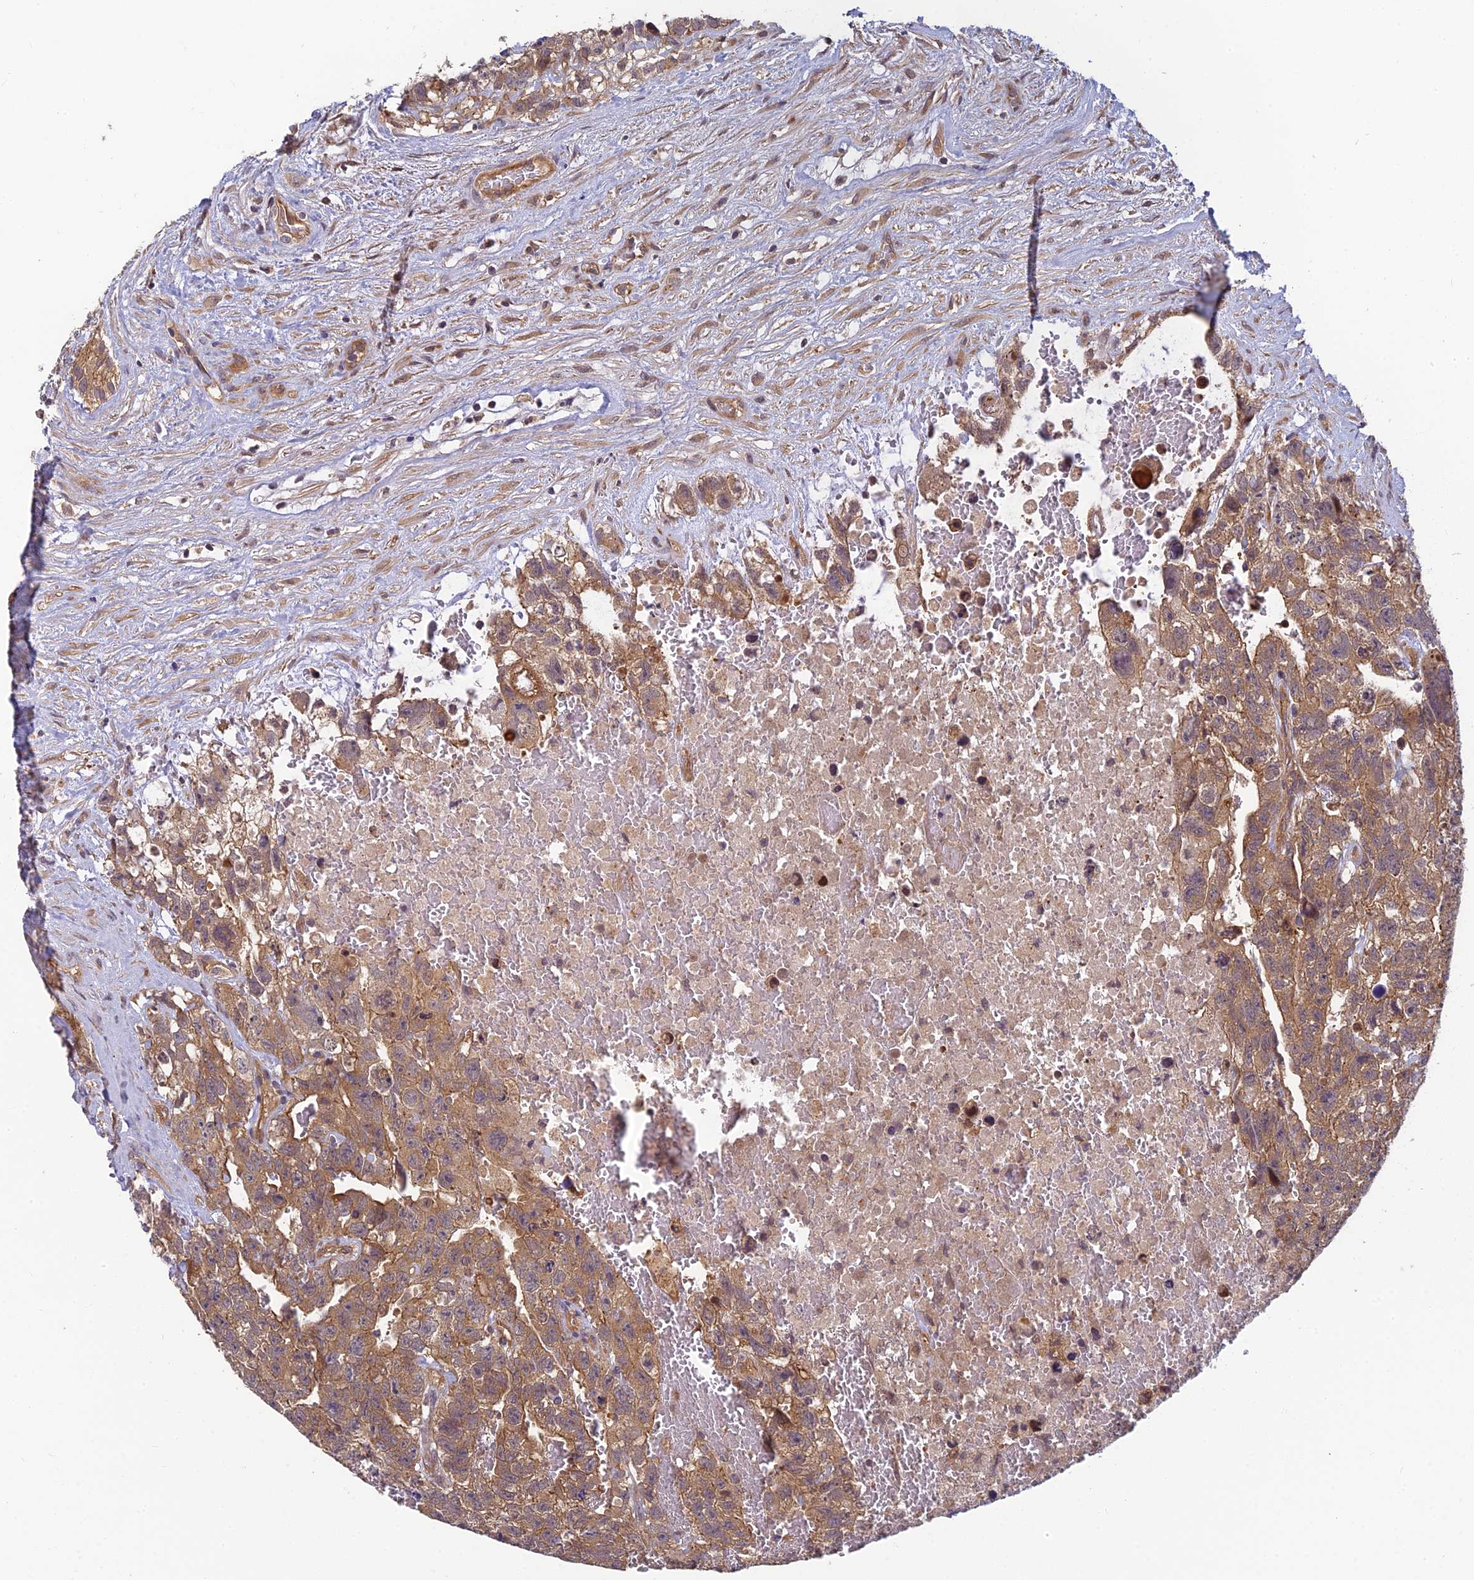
{"staining": {"intensity": "moderate", "quantity": ">75%", "location": "cytoplasmic/membranous"}, "tissue": "testis cancer", "cell_type": "Tumor cells", "image_type": "cancer", "snomed": [{"axis": "morphology", "description": "Carcinoma, Embryonal, NOS"}, {"axis": "topography", "description": "Testis"}], "caption": "Immunohistochemistry (IHC) image of testis cancer (embryonal carcinoma) stained for a protein (brown), which demonstrates medium levels of moderate cytoplasmic/membranous positivity in approximately >75% of tumor cells.", "gene": "PIKFYVE", "patient": {"sex": "male", "age": 26}}